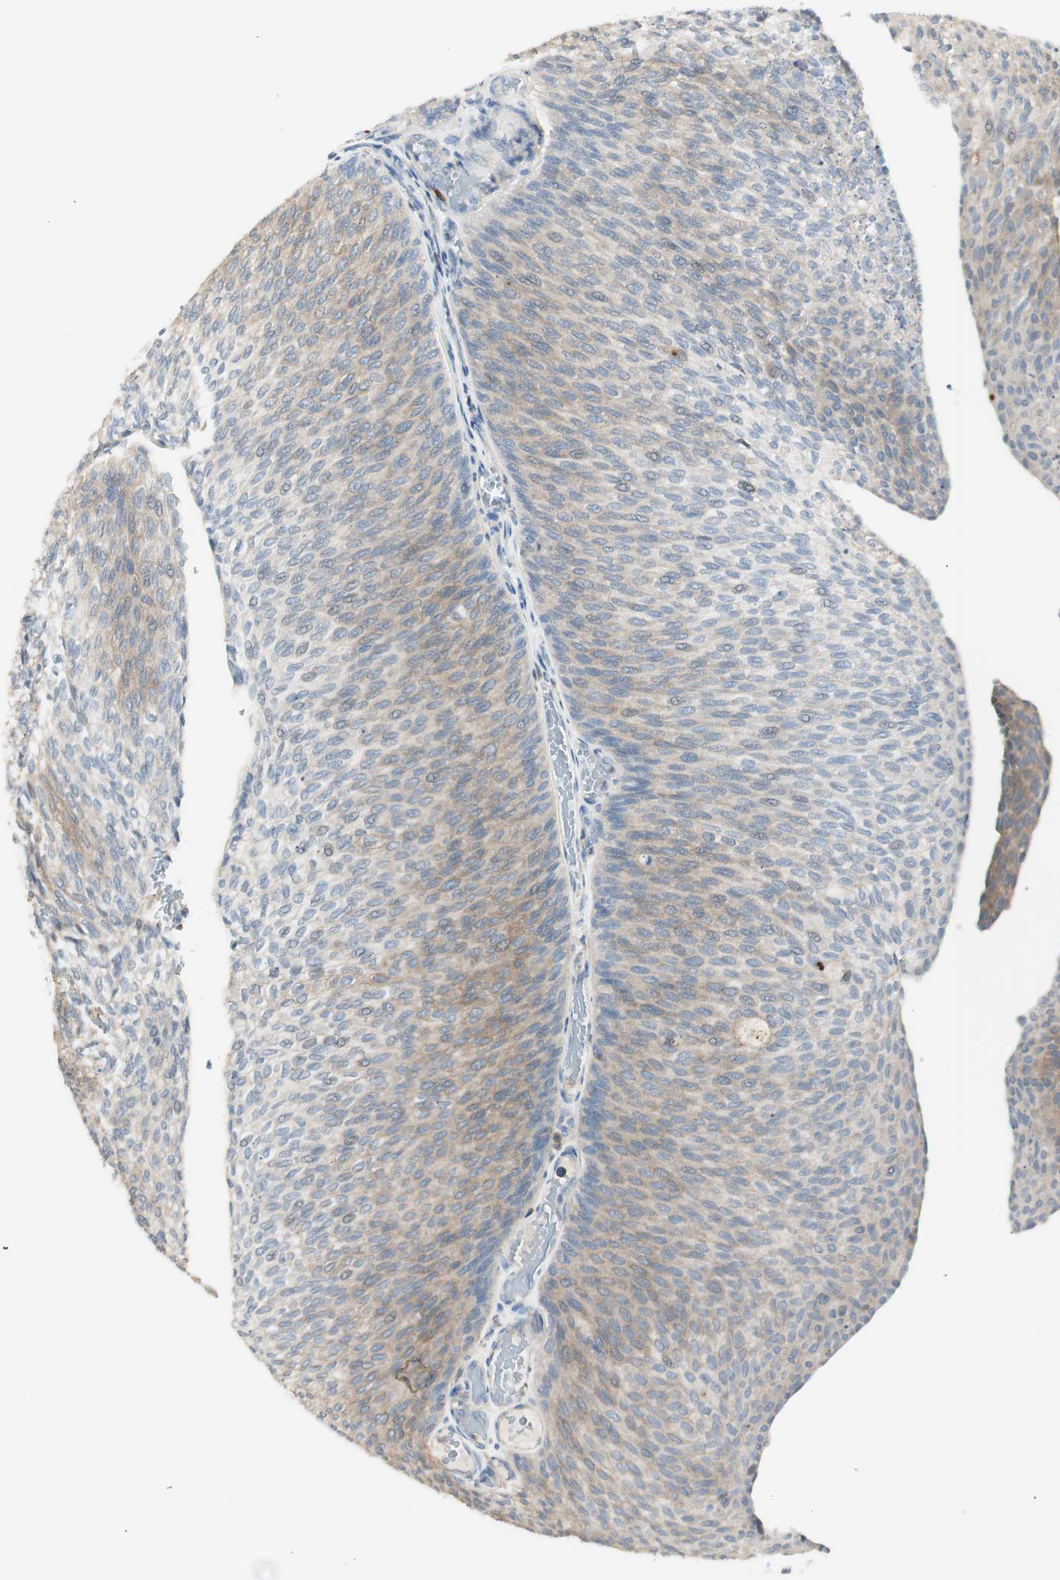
{"staining": {"intensity": "weak", "quantity": "25%-75%", "location": "cytoplasmic/membranous"}, "tissue": "urothelial cancer", "cell_type": "Tumor cells", "image_type": "cancer", "snomed": [{"axis": "morphology", "description": "Urothelial carcinoma, Low grade"}, {"axis": "topography", "description": "Urinary bladder"}], "caption": "Urothelial carcinoma (low-grade) stained with DAB (3,3'-diaminobenzidine) immunohistochemistry (IHC) exhibits low levels of weak cytoplasmic/membranous positivity in about 25%-75% of tumor cells. The staining was performed using DAB (3,3'-diaminobenzidine) to visualize the protein expression in brown, while the nuclei were stained in blue with hematoxylin (Magnification: 20x).", "gene": "SLC9A3R1", "patient": {"sex": "female", "age": 79}}